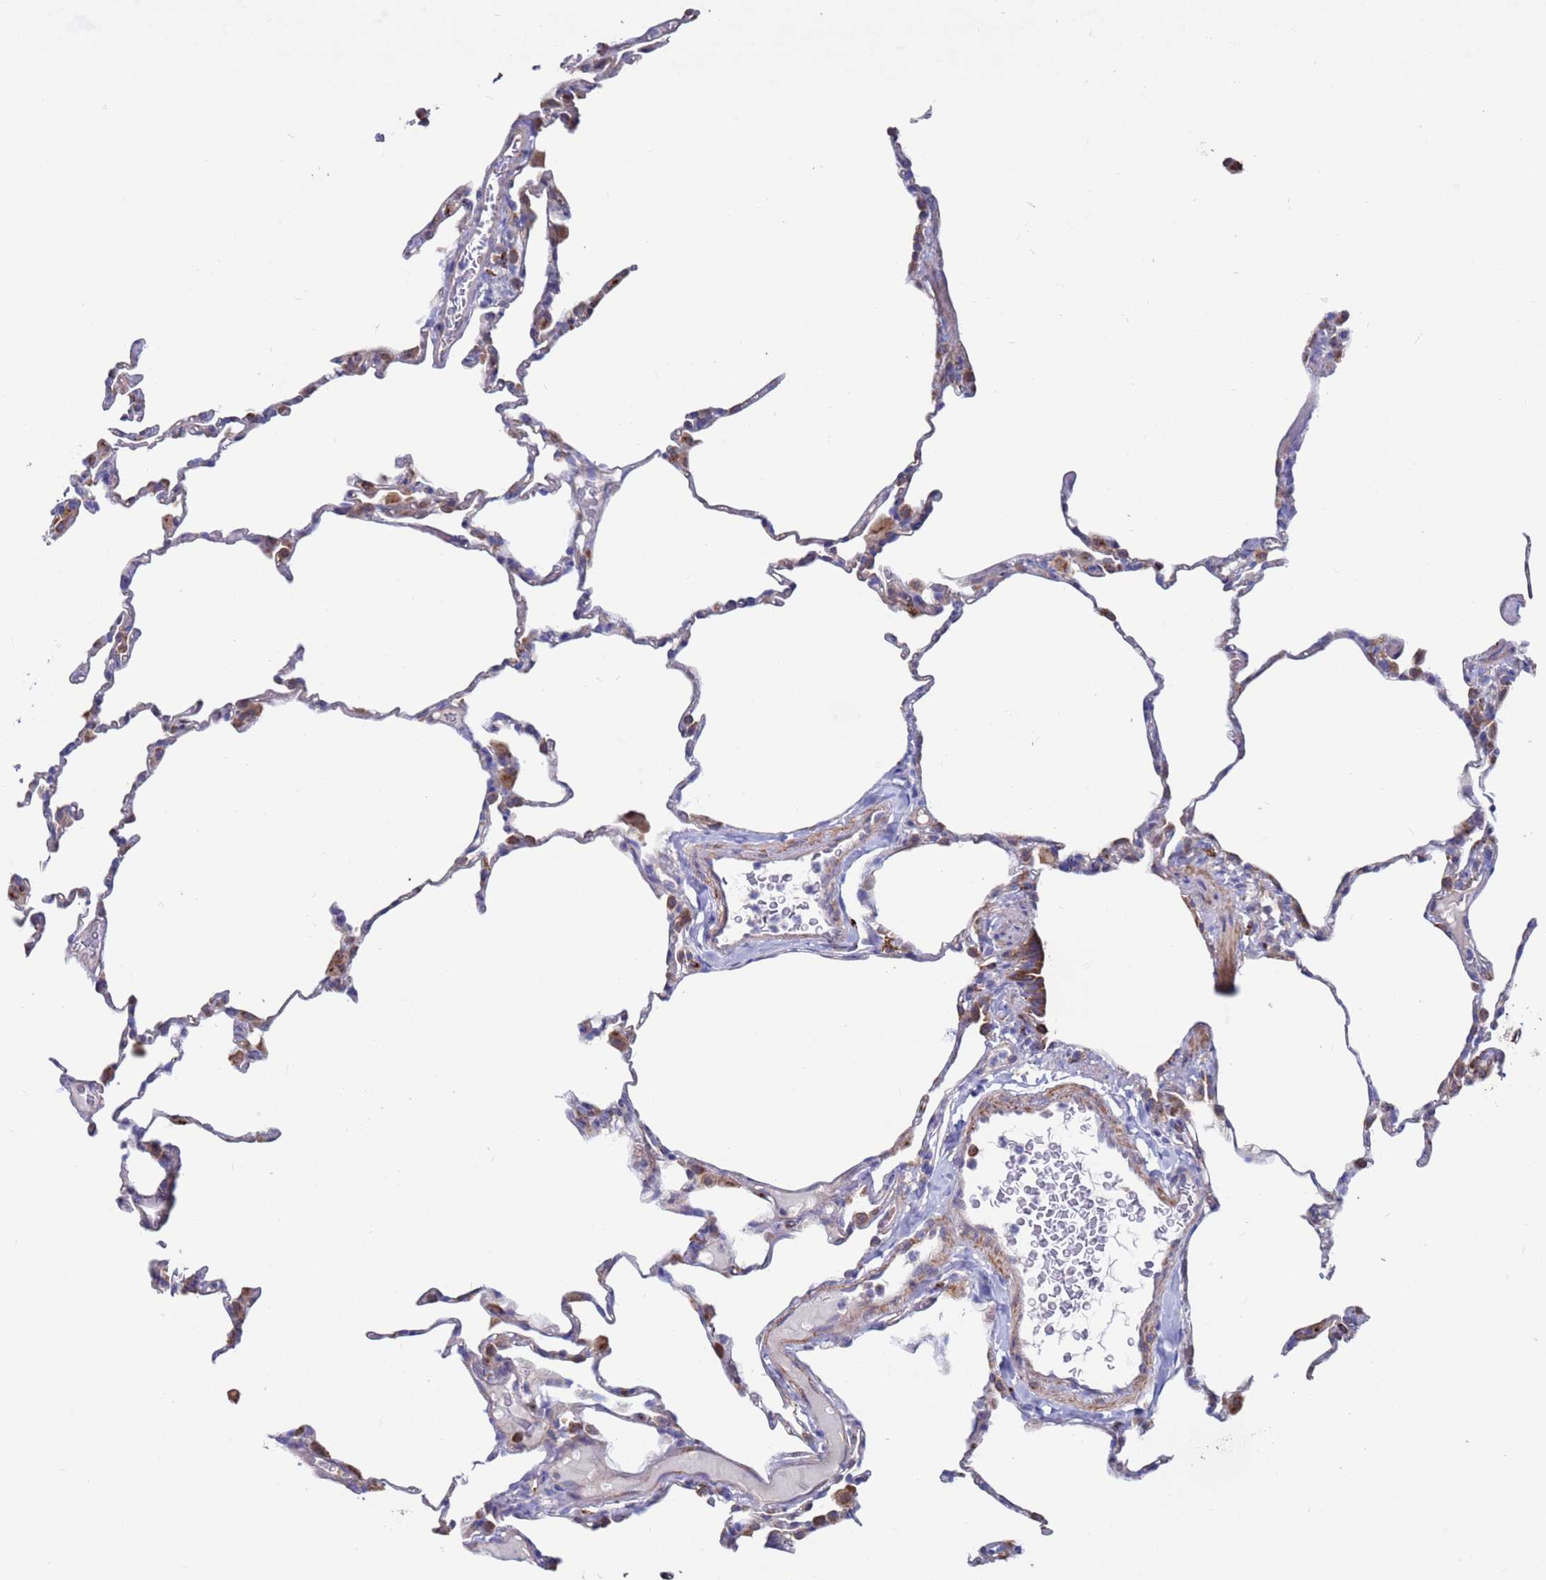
{"staining": {"intensity": "moderate", "quantity": "<25%", "location": "cytoplasmic/membranous"}, "tissue": "lung", "cell_type": "Alveolar cells", "image_type": "normal", "snomed": [{"axis": "morphology", "description": "Normal tissue, NOS"}, {"axis": "topography", "description": "Lung"}], "caption": "IHC of normal human lung demonstrates low levels of moderate cytoplasmic/membranous staining in approximately <25% of alveolar cells. Using DAB (3,3'-diaminobenzidine) (brown) and hematoxylin (blue) stains, captured at high magnification using brightfield microscopy.", "gene": "GREB1L", "patient": {"sex": "male", "age": 20}}